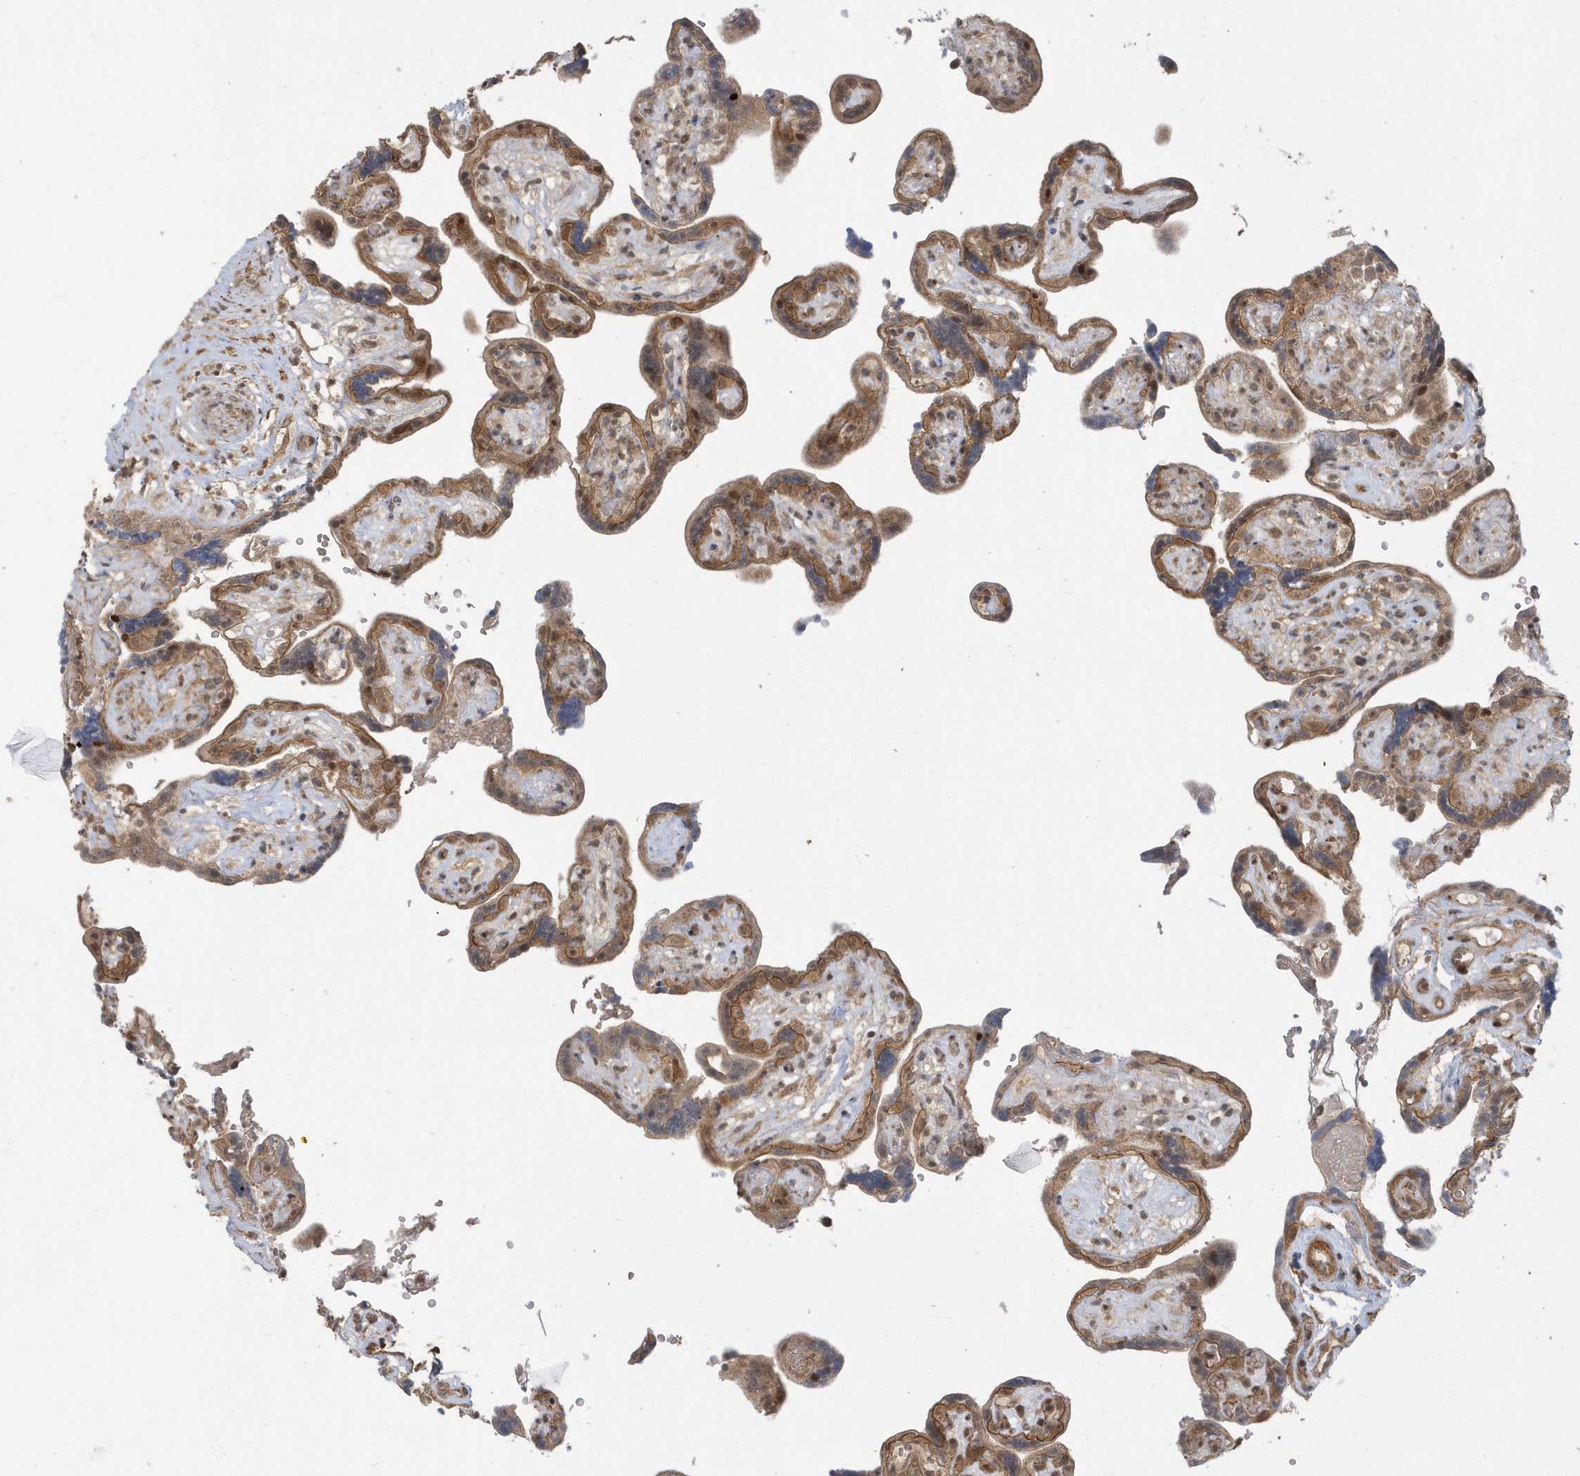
{"staining": {"intensity": "moderate", "quantity": ">75%", "location": "cytoplasmic/membranous,nuclear"}, "tissue": "placenta", "cell_type": "Decidual cells", "image_type": "normal", "snomed": [{"axis": "morphology", "description": "Normal tissue, NOS"}, {"axis": "topography", "description": "Placenta"}], "caption": "A brown stain highlights moderate cytoplasmic/membranous,nuclear staining of a protein in decidual cells of benign placenta.", "gene": "USP53", "patient": {"sex": "female", "age": 30}}